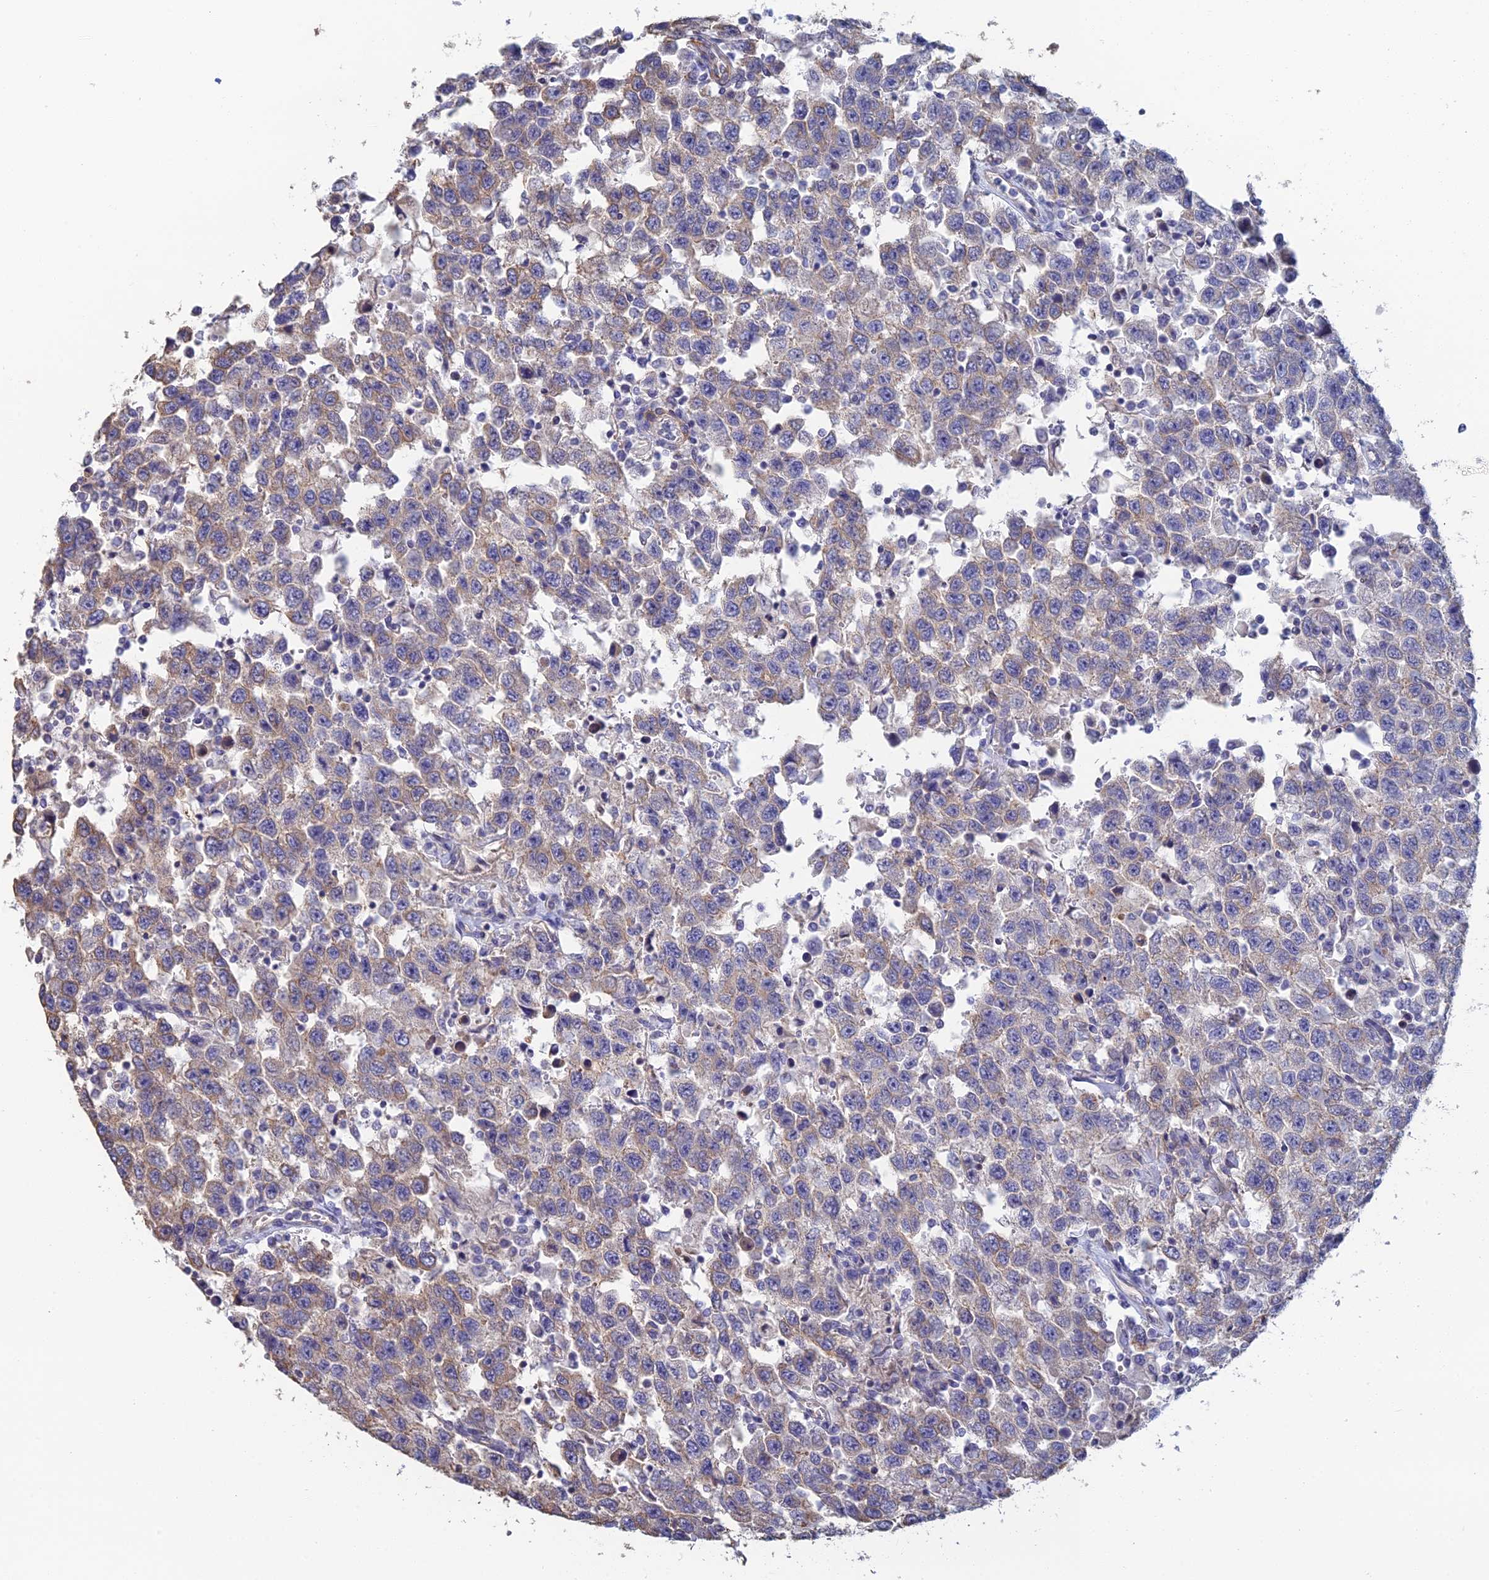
{"staining": {"intensity": "weak", "quantity": "<25%", "location": "cytoplasmic/membranous"}, "tissue": "testis cancer", "cell_type": "Tumor cells", "image_type": "cancer", "snomed": [{"axis": "morphology", "description": "Seminoma, NOS"}, {"axis": "topography", "description": "Testis"}], "caption": "Tumor cells are negative for protein expression in human testis seminoma.", "gene": "PCDHA5", "patient": {"sex": "male", "age": 41}}